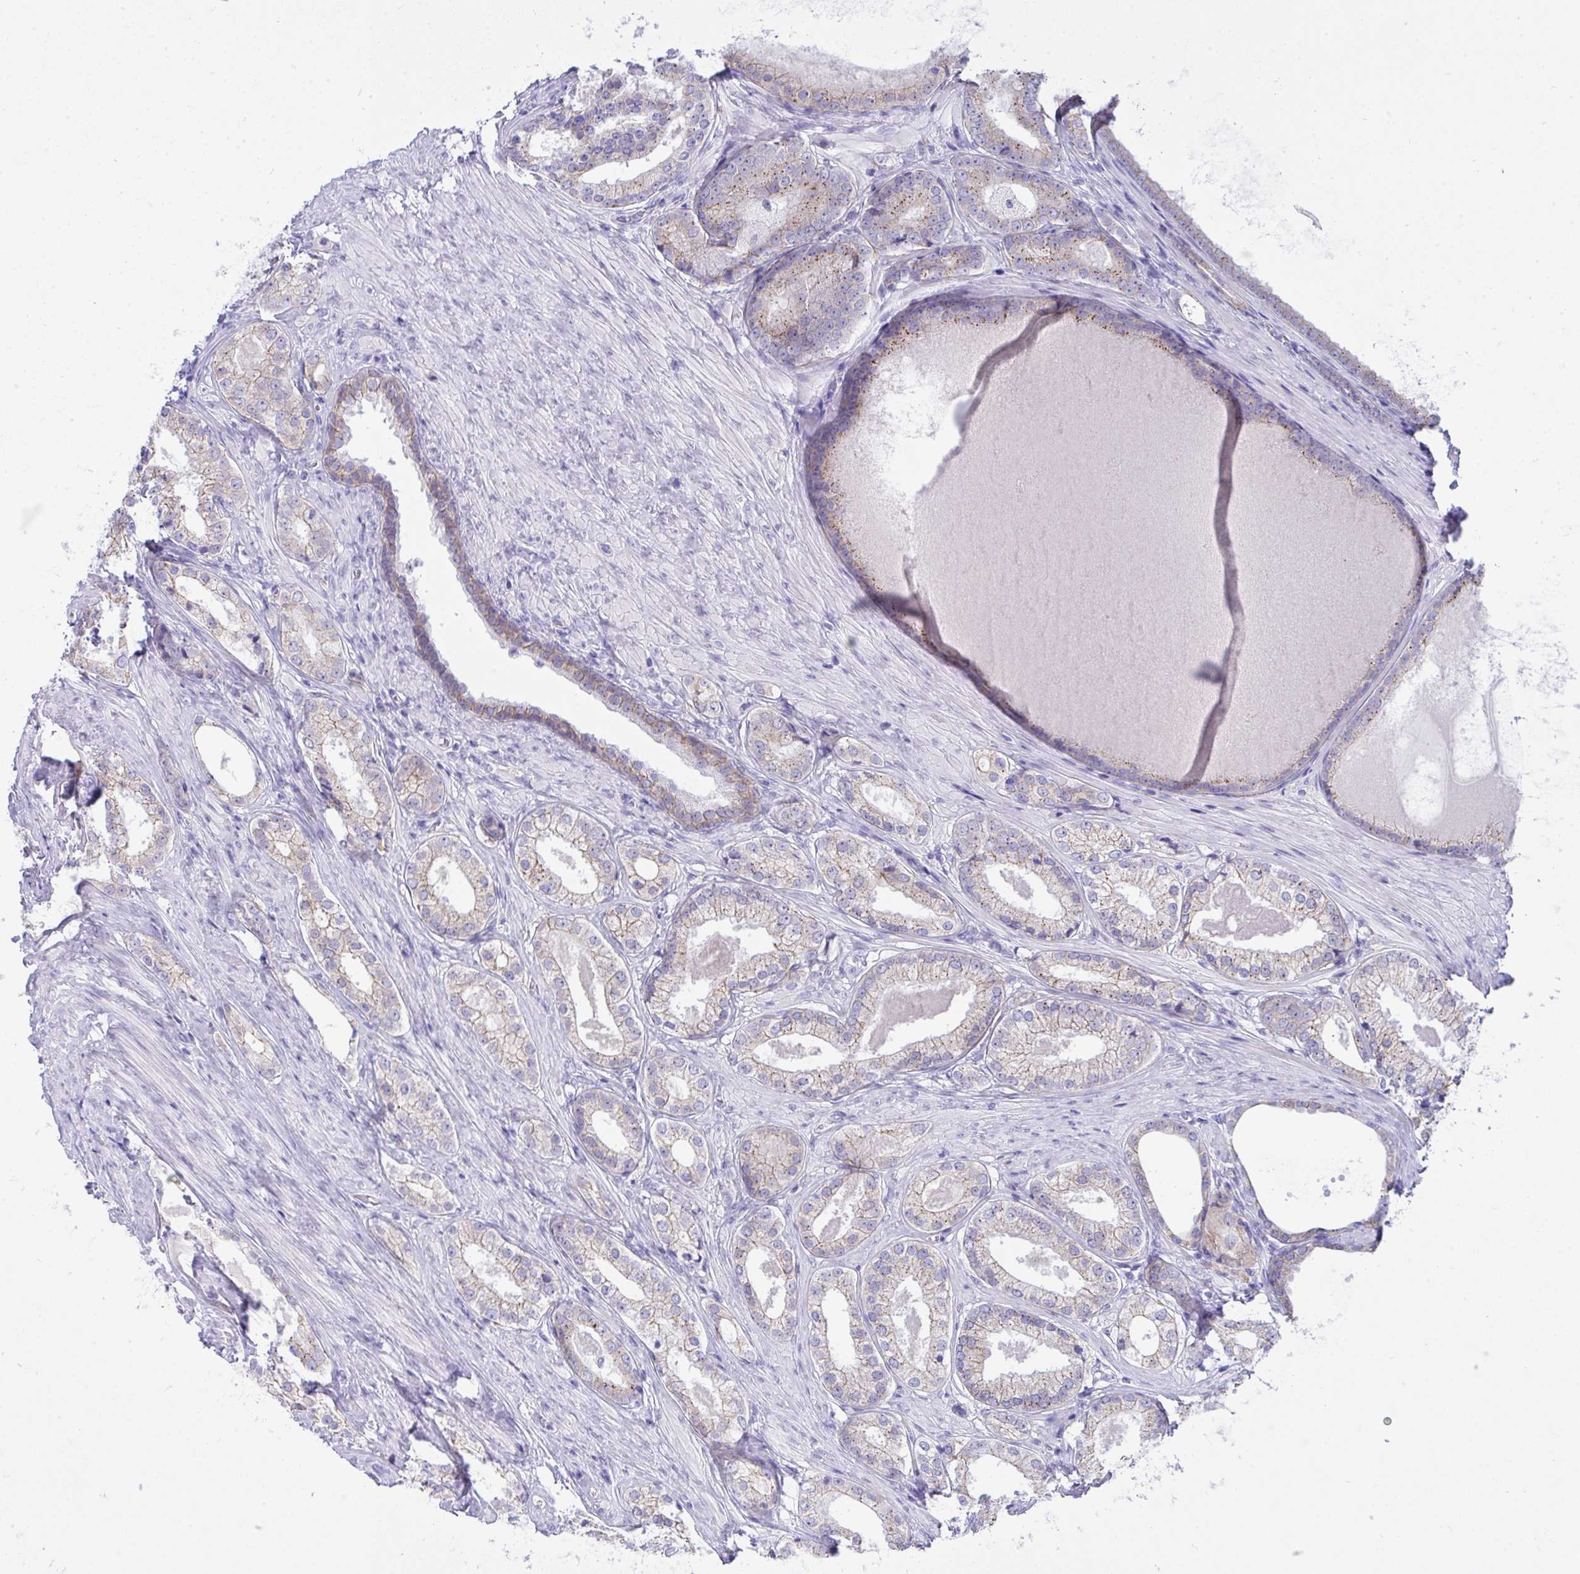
{"staining": {"intensity": "weak", "quantity": "<25%", "location": "cytoplasmic/membranous"}, "tissue": "prostate cancer", "cell_type": "Tumor cells", "image_type": "cancer", "snomed": [{"axis": "morphology", "description": "Adenocarcinoma, NOS"}, {"axis": "morphology", "description": "Adenocarcinoma, Low grade"}, {"axis": "topography", "description": "Prostate"}], "caption": "Immunohistochemistry of prostate cancer (adenocarcinoma) demonstrates no staining in tumor cells.", "gene": "GLB1L2", "patient": {"sex": "male", "age": 68}}